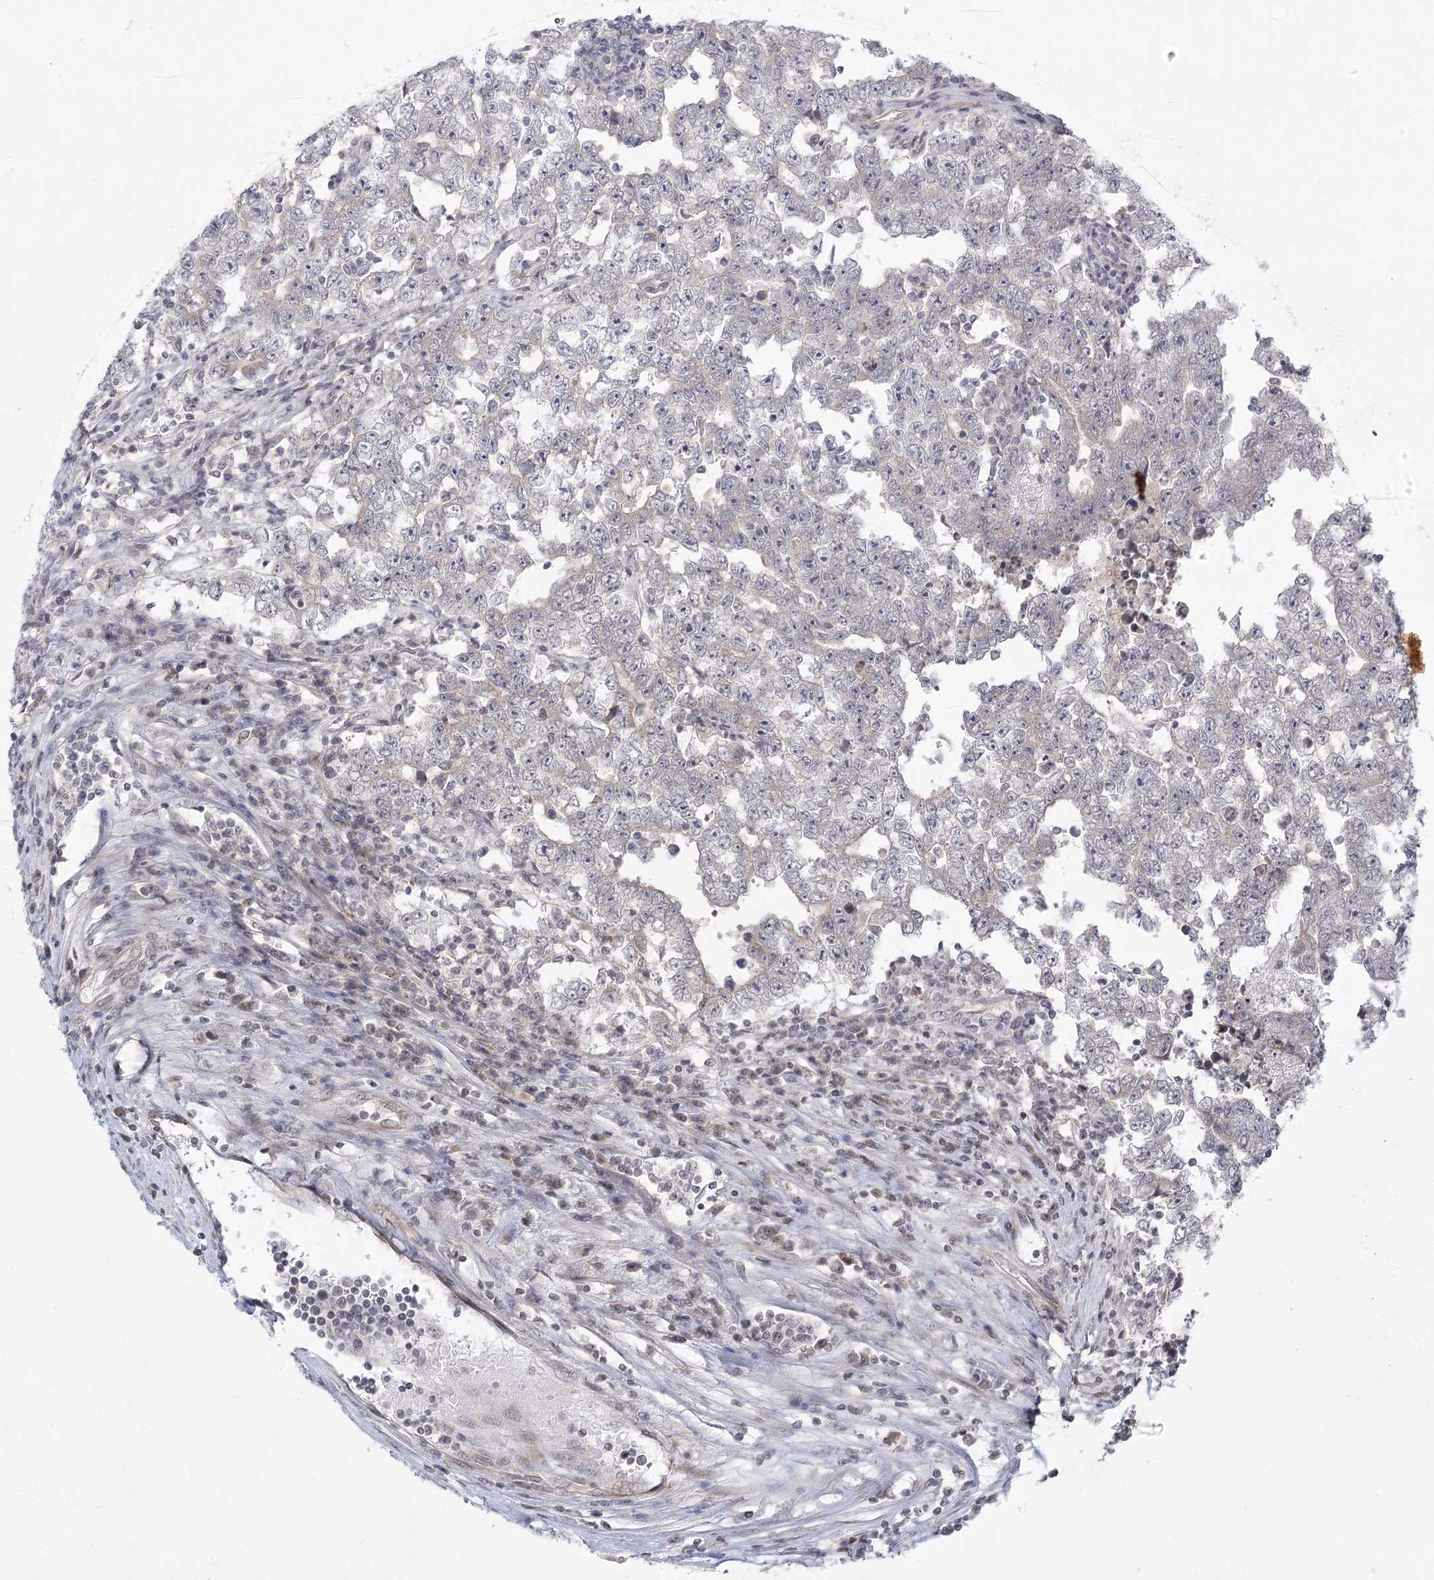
{"staining": {"intensity": "negative", "quantity": "none", "location": "none"}, "tissue": "testis cancer", "cell_type": "Tumor cells", "image_type": "cancer", "snomed": [{"axis": "morphology", "description": "Carcinoma, Embryonal, NOS"}, {"axis": "topography", "description": "Testis"}], "caption": "A histopathology image of testis cancer (embryonal carcinoma) stained for a protein demonstrates no brown staining in tumor cells.", "gene": "MEPE", "patient": {"sex": "male", "age": 25}}